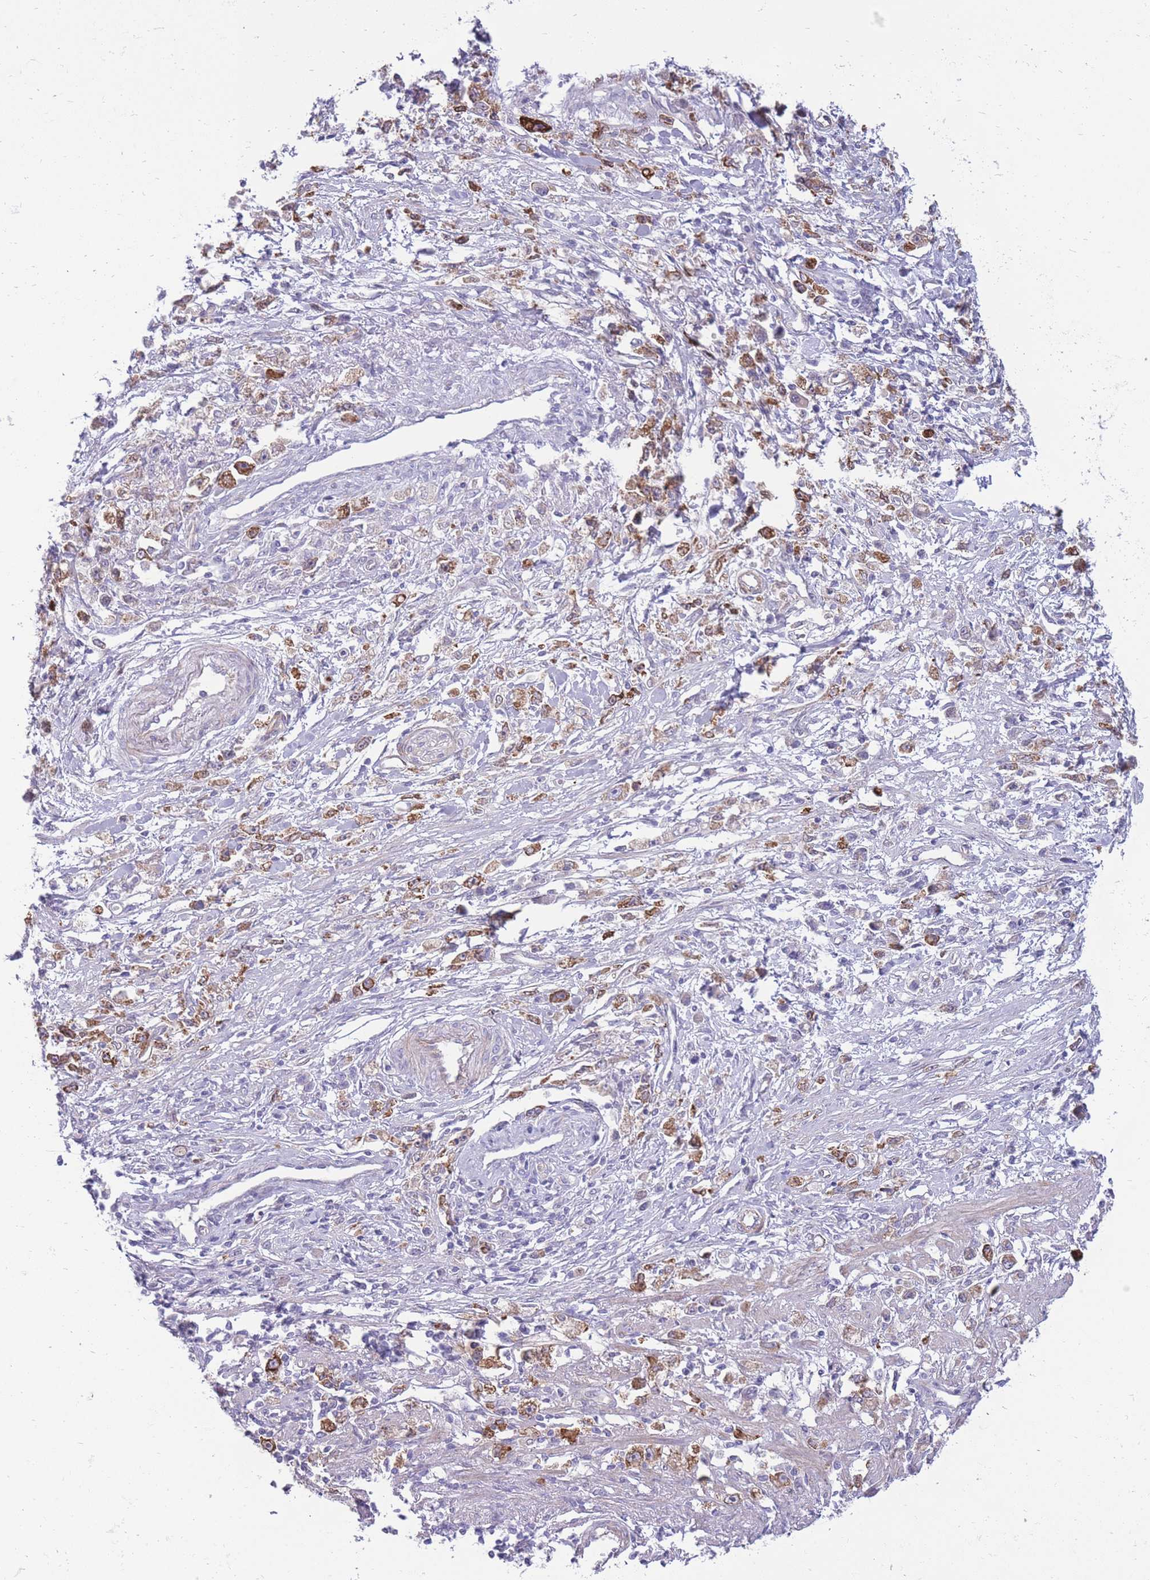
{"staining": {"intensity": "strong", "quantity": "25%-75%", "location": "cytoplasmic/membranous"}, "tissue": "stomach cancer", "cell_type": "Tumor cells", "image_type": "cancer", "snomed": [{"axis": "morphology", "description": "Adenocarcinoma, NOS"}, {"axis": "topography", "description": "Stomach"}], "caption": "Human adenocarcinoma (stomach) stained with a brown dye demonstrates strong cytoplasmic/membranous positive expression in approximately 25%-75% of tumor cells.", "gene": "RGS11", "patient": {"sex": "female", "age": 59}}